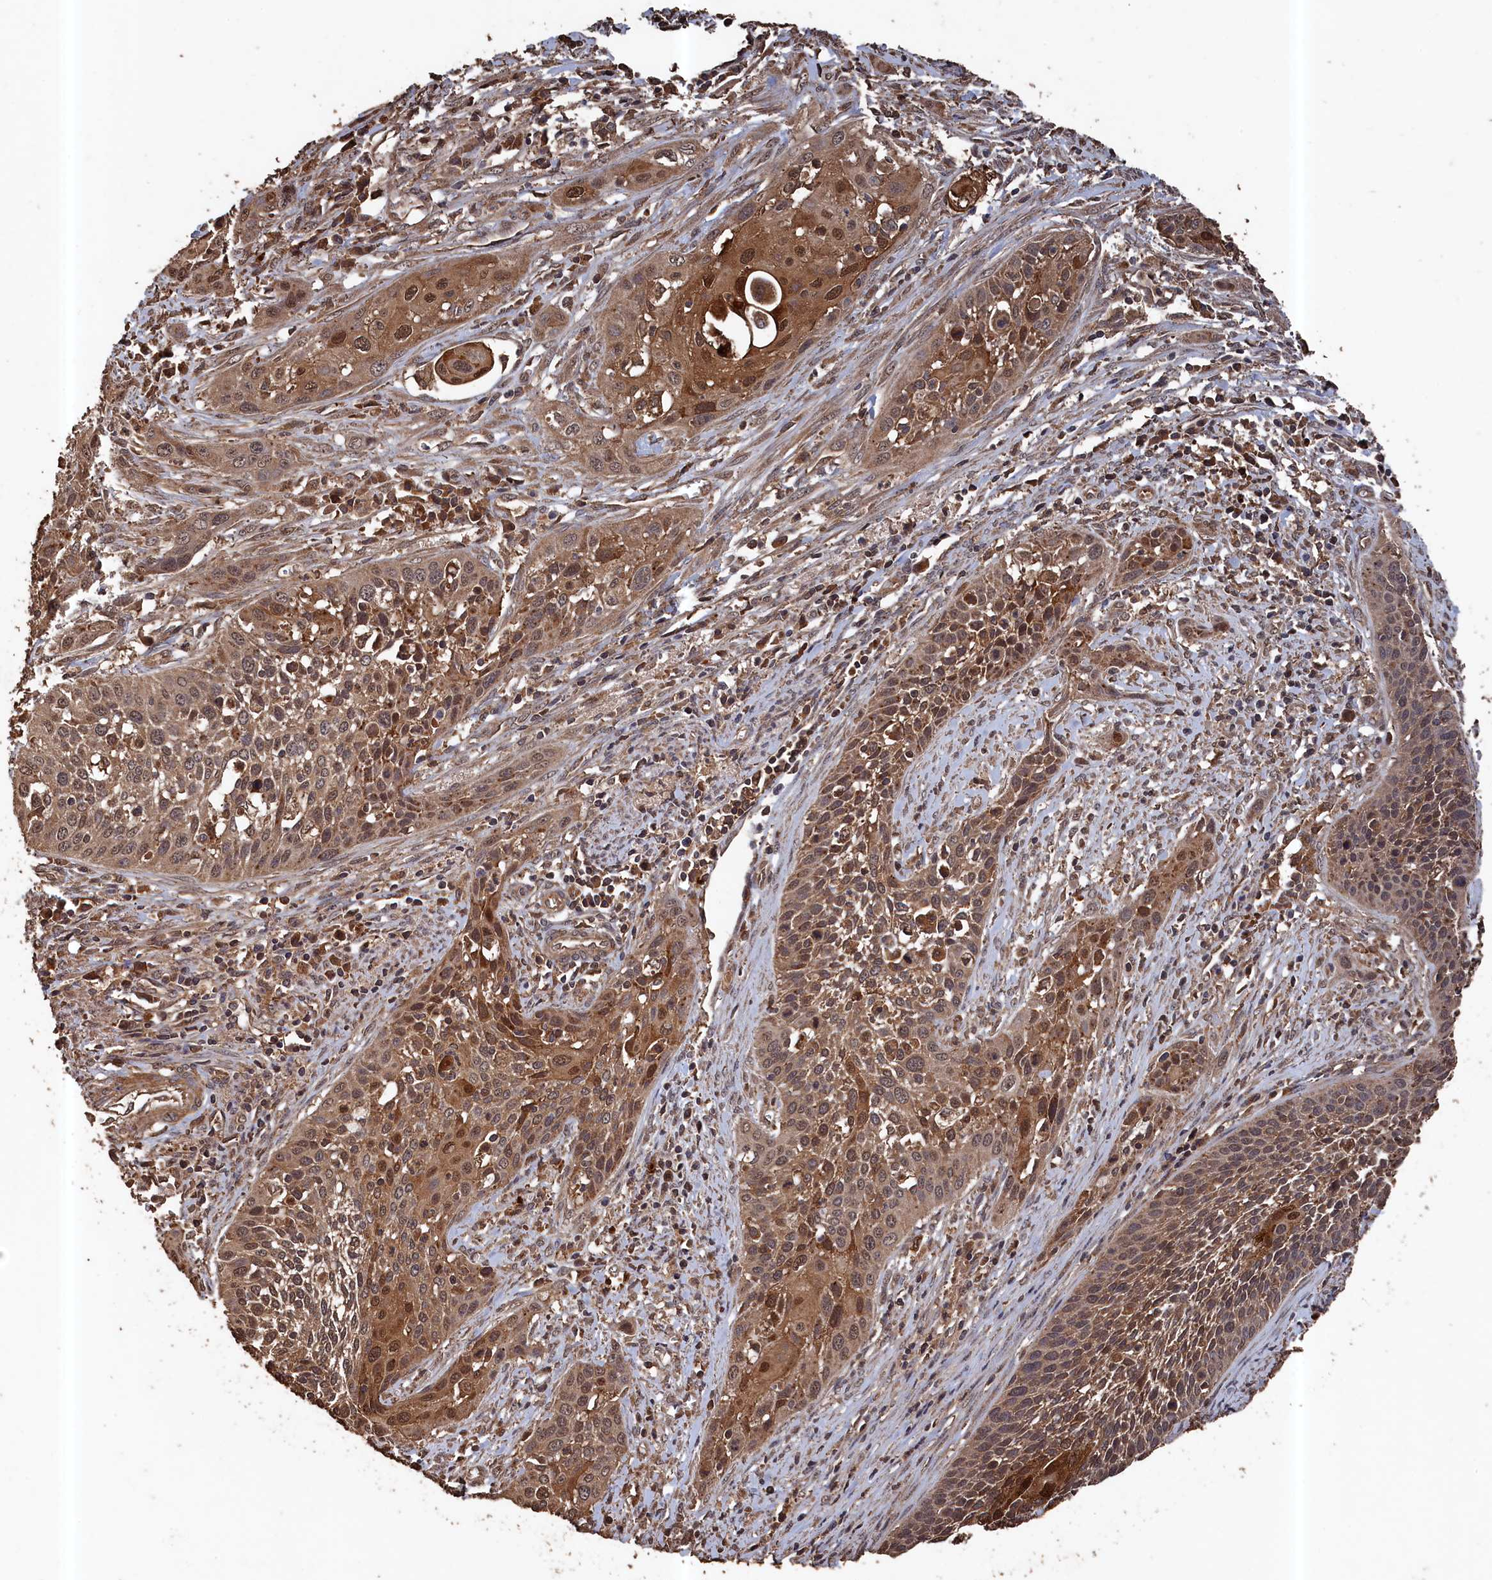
{"staining": {"intensity": "moderate", "quantity": ">75%", "location": "cytoplasmic/membranous,nuclear"}, "tissue": "cervical cancer", "cell_type": "Tumor cells", "image_type": "cancer", "snomed": [{"axis": "morphology", "description": "Squamous cell carcinoma, NOS"}, {"axis": "topography", "description": "Cervix"}], "caption": "Protein staining exhibits moderate cytoplasmic/membranous and nuclear staining in about >75% of tumor cells in cervical squamous cell carcinoma.", "gene": "SNX33", "patient": {"sex": "female", "age": 34}}